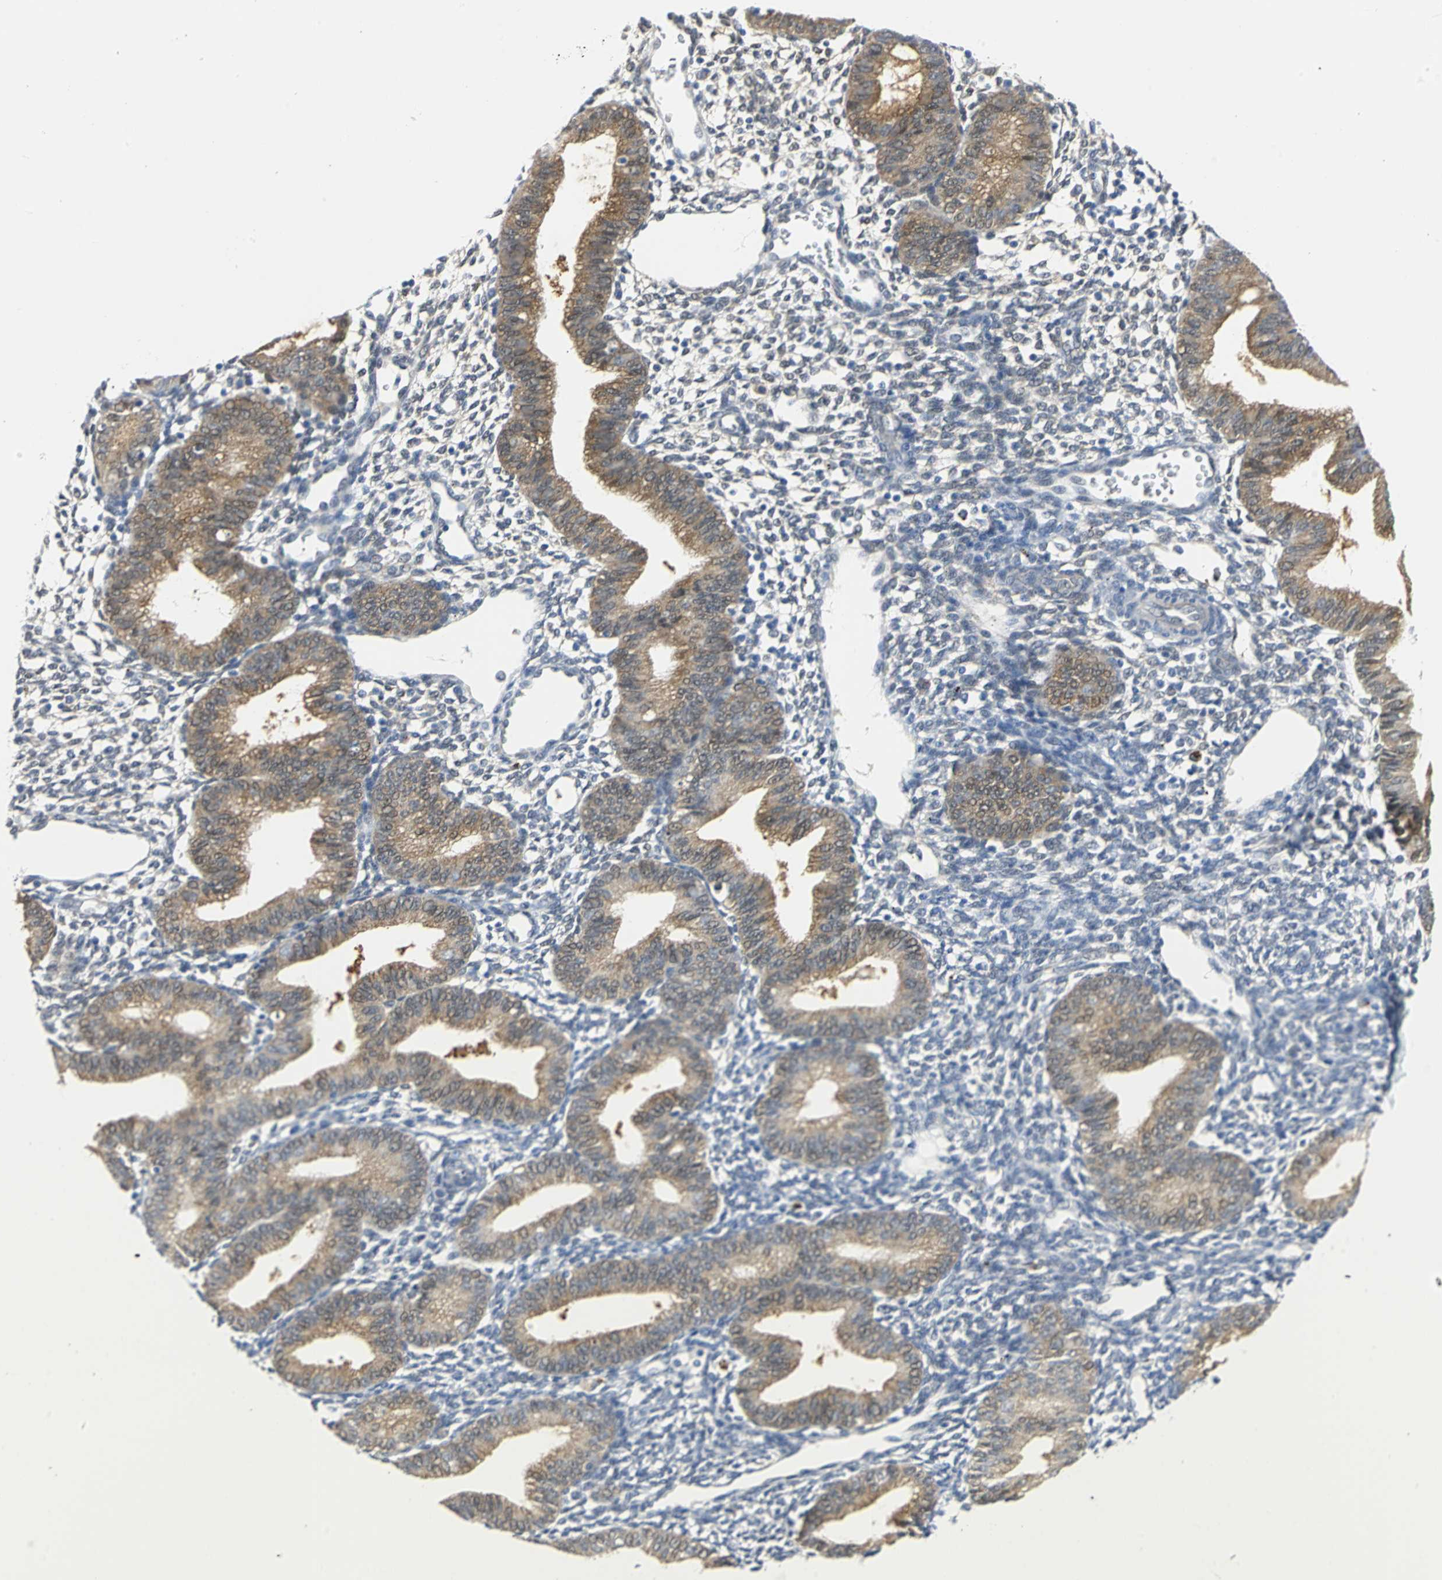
{"staining": {"intensity": "weak", "quantity": "<25%", "location": "cytoplasmic/membranous"}, "tissue": "endometrium", "cell_type": "Cells in endometrial stroma", "image_type": "normal", "snomed": [{"axis": "morphology", "description": "Normal tissue, NOS"}, {"axis": "topography", "description": "Endometrium"}], "caption": "Immunohistochemistry (IHC) image of normal endometrium: human endometrium stained with DAB (3,3'-diaminobenzidine) displays no significant protein expression in cells in endometrial stroma.", "gene": "PGM3", "patient": {"sex": "female", "age": 61}}